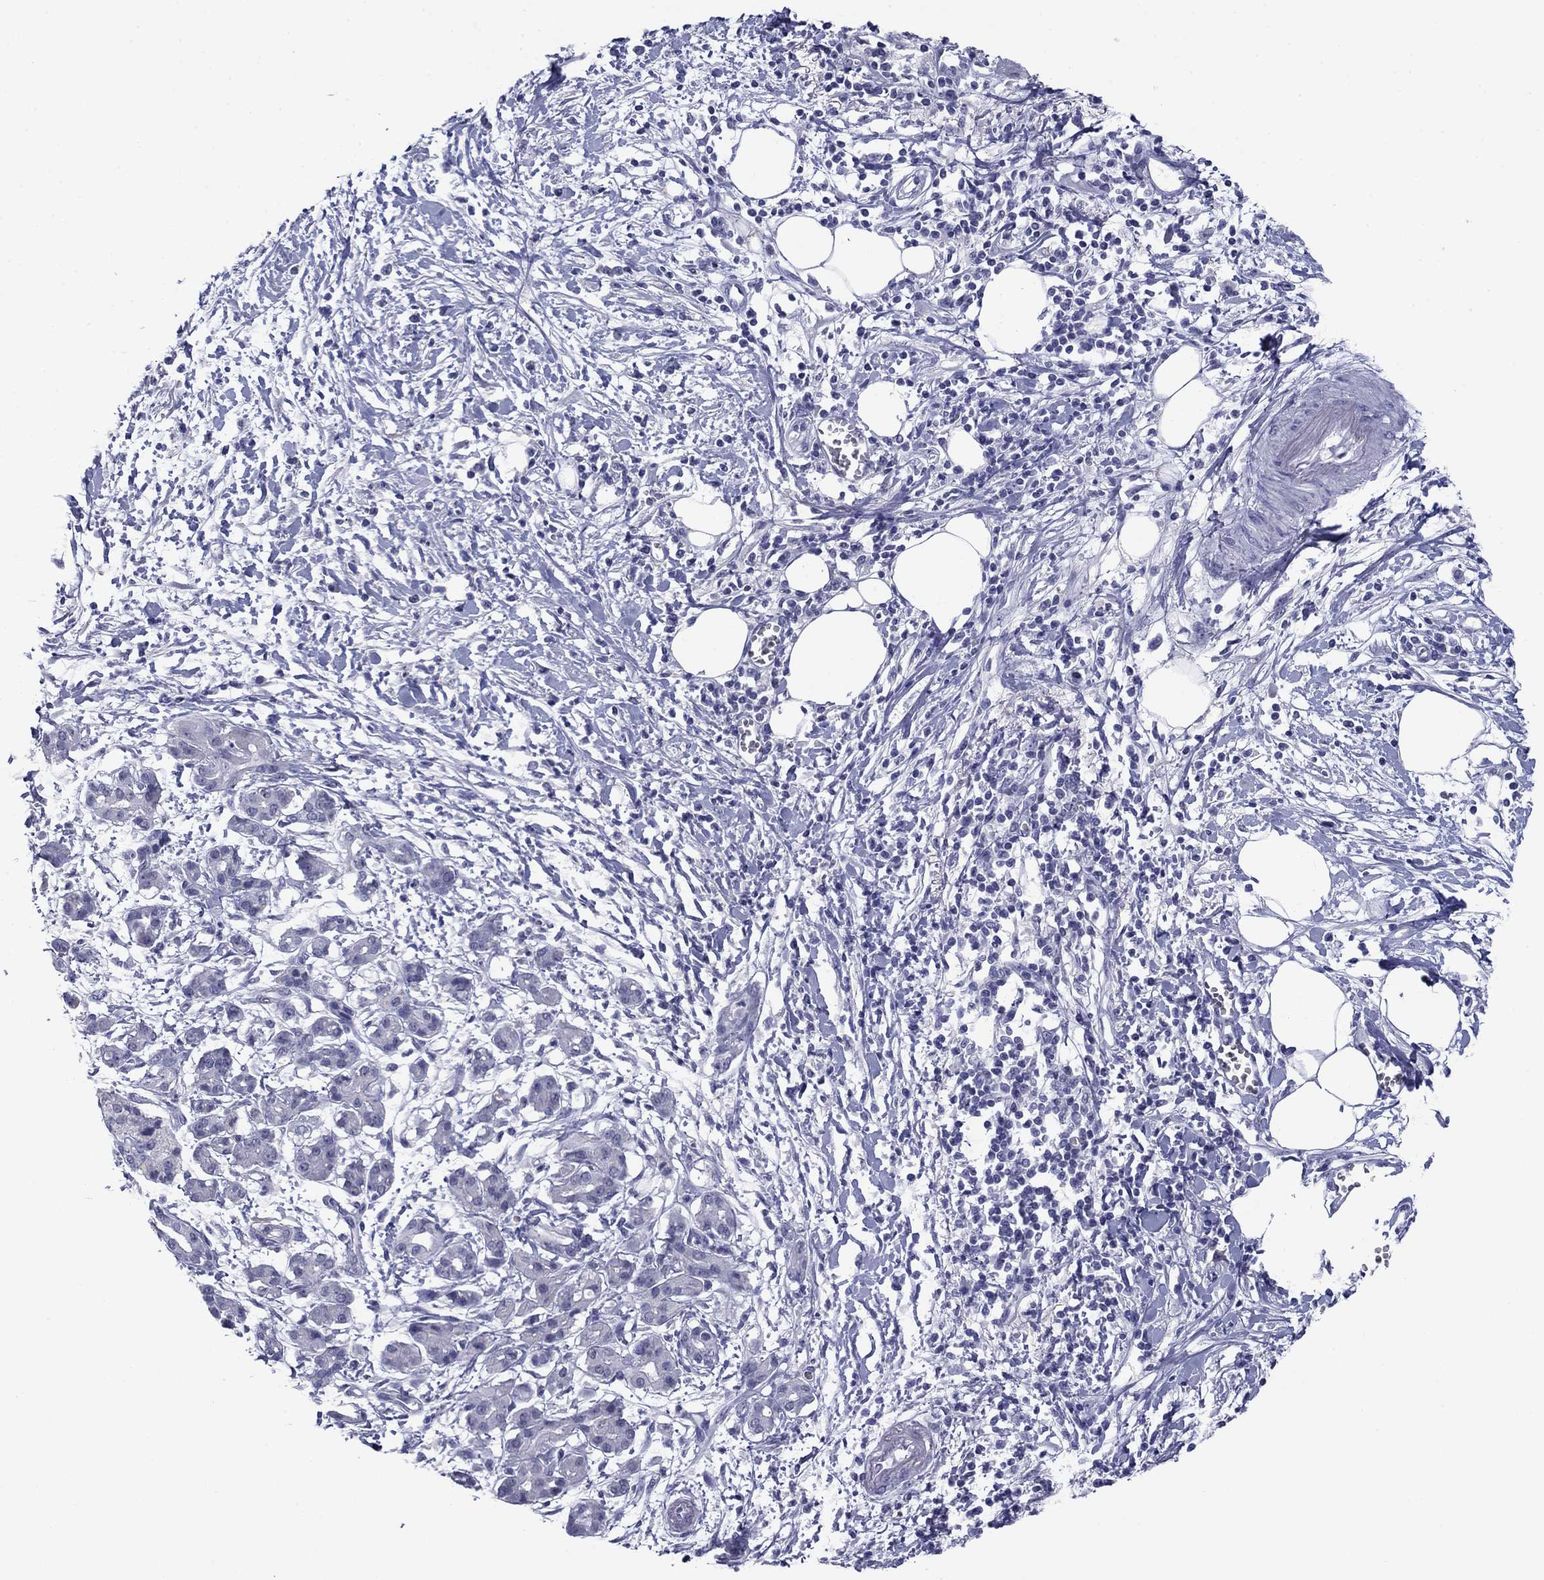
{"staining": {"intensity": "negative", "quantity": "none", "location": "none"}, "tissue": "pancreatic cancer", "cell_type": "Tumor cells", "image_type": "cancer", "snomed": [{"axis": "morphology", "description": "Adenocarcinoma, NOS"}, {"axis": "topography", "description": "Pancreas"}], "caption": "Immunohistochemistry (IHC) photomicrograph of neoplastic tissue: pancreatic adenocarcinoma stained with DAB (3,3'-diaminobenzidine) demonstrates no significant protein expression in tumor cells.", "gene": "HAO1", "patient": {"sex": "male", "age": 72}}